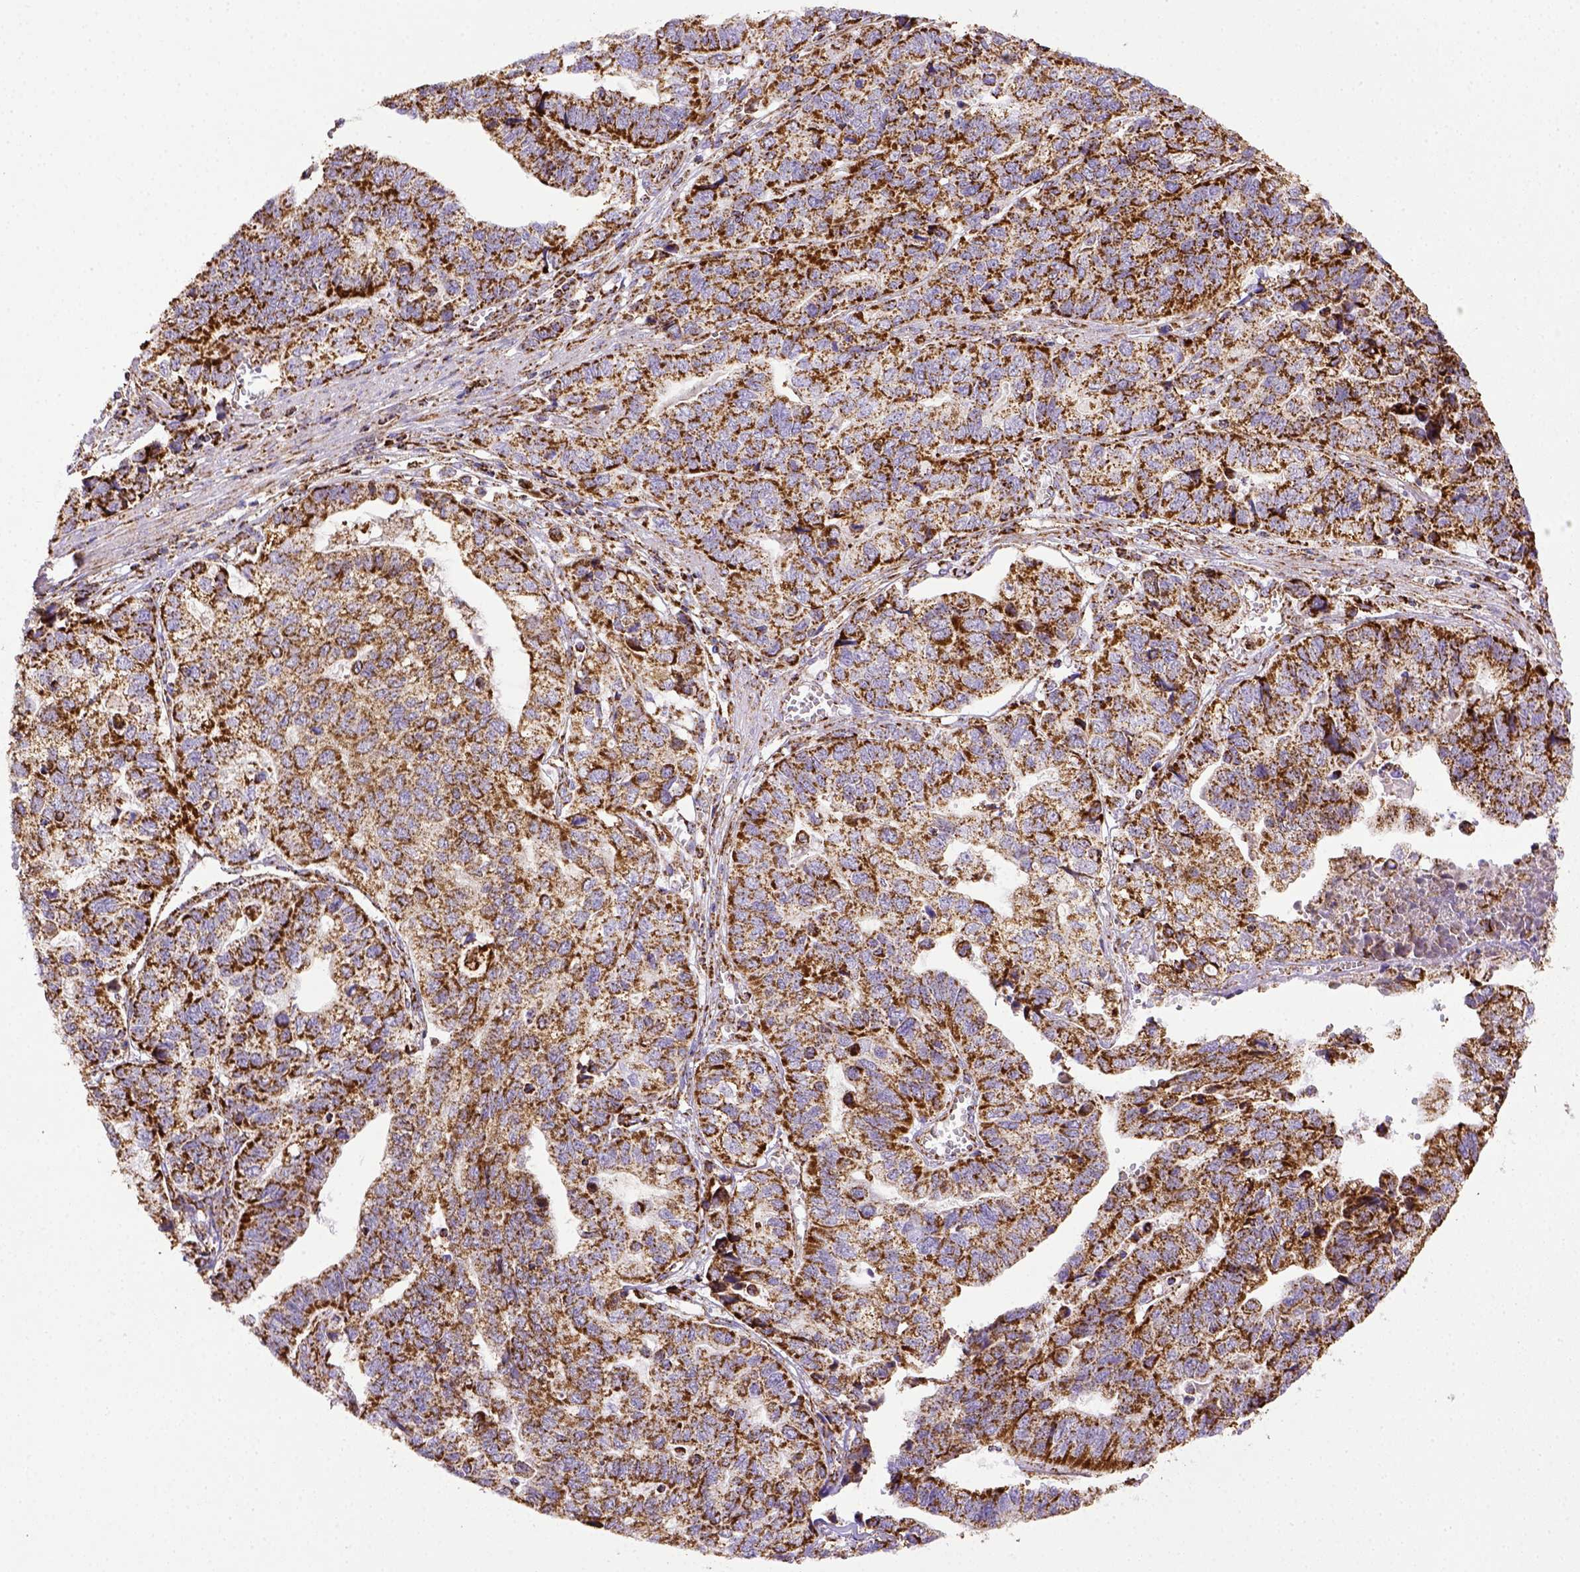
{"staining": {"intensity": "strong", "quantity": ">75%", "location": "cytoplasmic/membranous"}, "tissue": "stomach cancer", "cell_type": "Tumor cells", "image_type": "cancer", "snomed": [{"axis": "morphology", "description": "Adenocarcinoma, NOS"}, {"axis": "topography", "description": "Stomach, upper"}], "caption": "Stomach adenocarcinoma was stained to show a protein in brown. There is high levels of strong cytoplasmic/membranous positivity in about >75% of tumor cells. The staining was performed using DAB (3,3'-diaminobenzidine), with brown indicating positive protein expression. Nuclei are stained blue with hematoxylin.", "gene": "MT-CO1", "patient": {"sex": "female", "age": 67}}